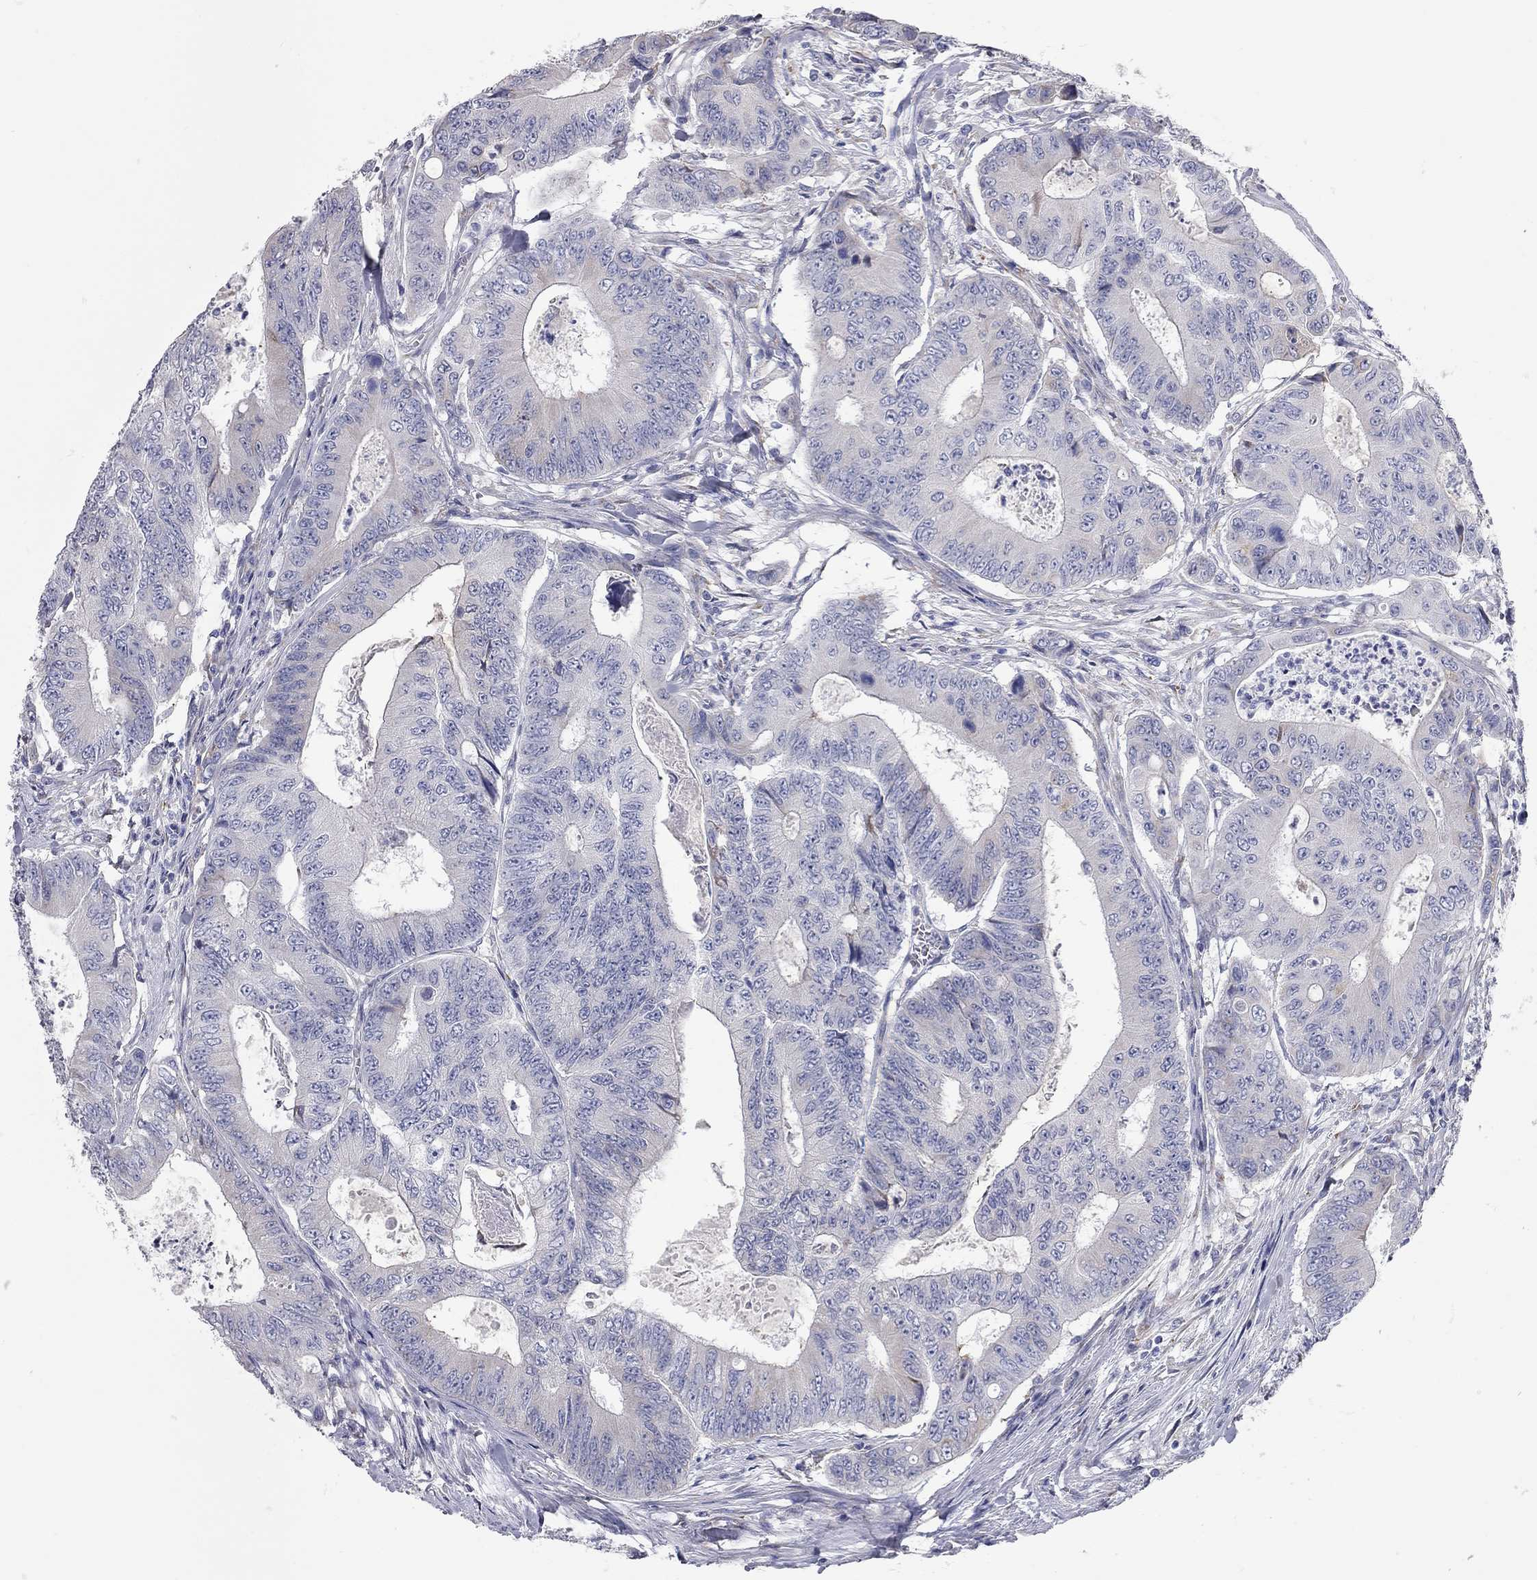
{"staining": {"intensity": "negative", "quantity": "none", "location": "none"}, "tissue": "colorectal cancer", "cell_type": "Tumor cells", "image_type": "cancer", "snomed": [{"axis": "morphology", "description": "Adenocarcinoma, NOS"}, {"axis": "topography", "description": "Colon"}], "caption": "There is no significant positivity in tumor cells of colorectal cancer (adenocarcinoma).", "gene": "XAGE2", "patient": {"sex": "female", "age": 48}}